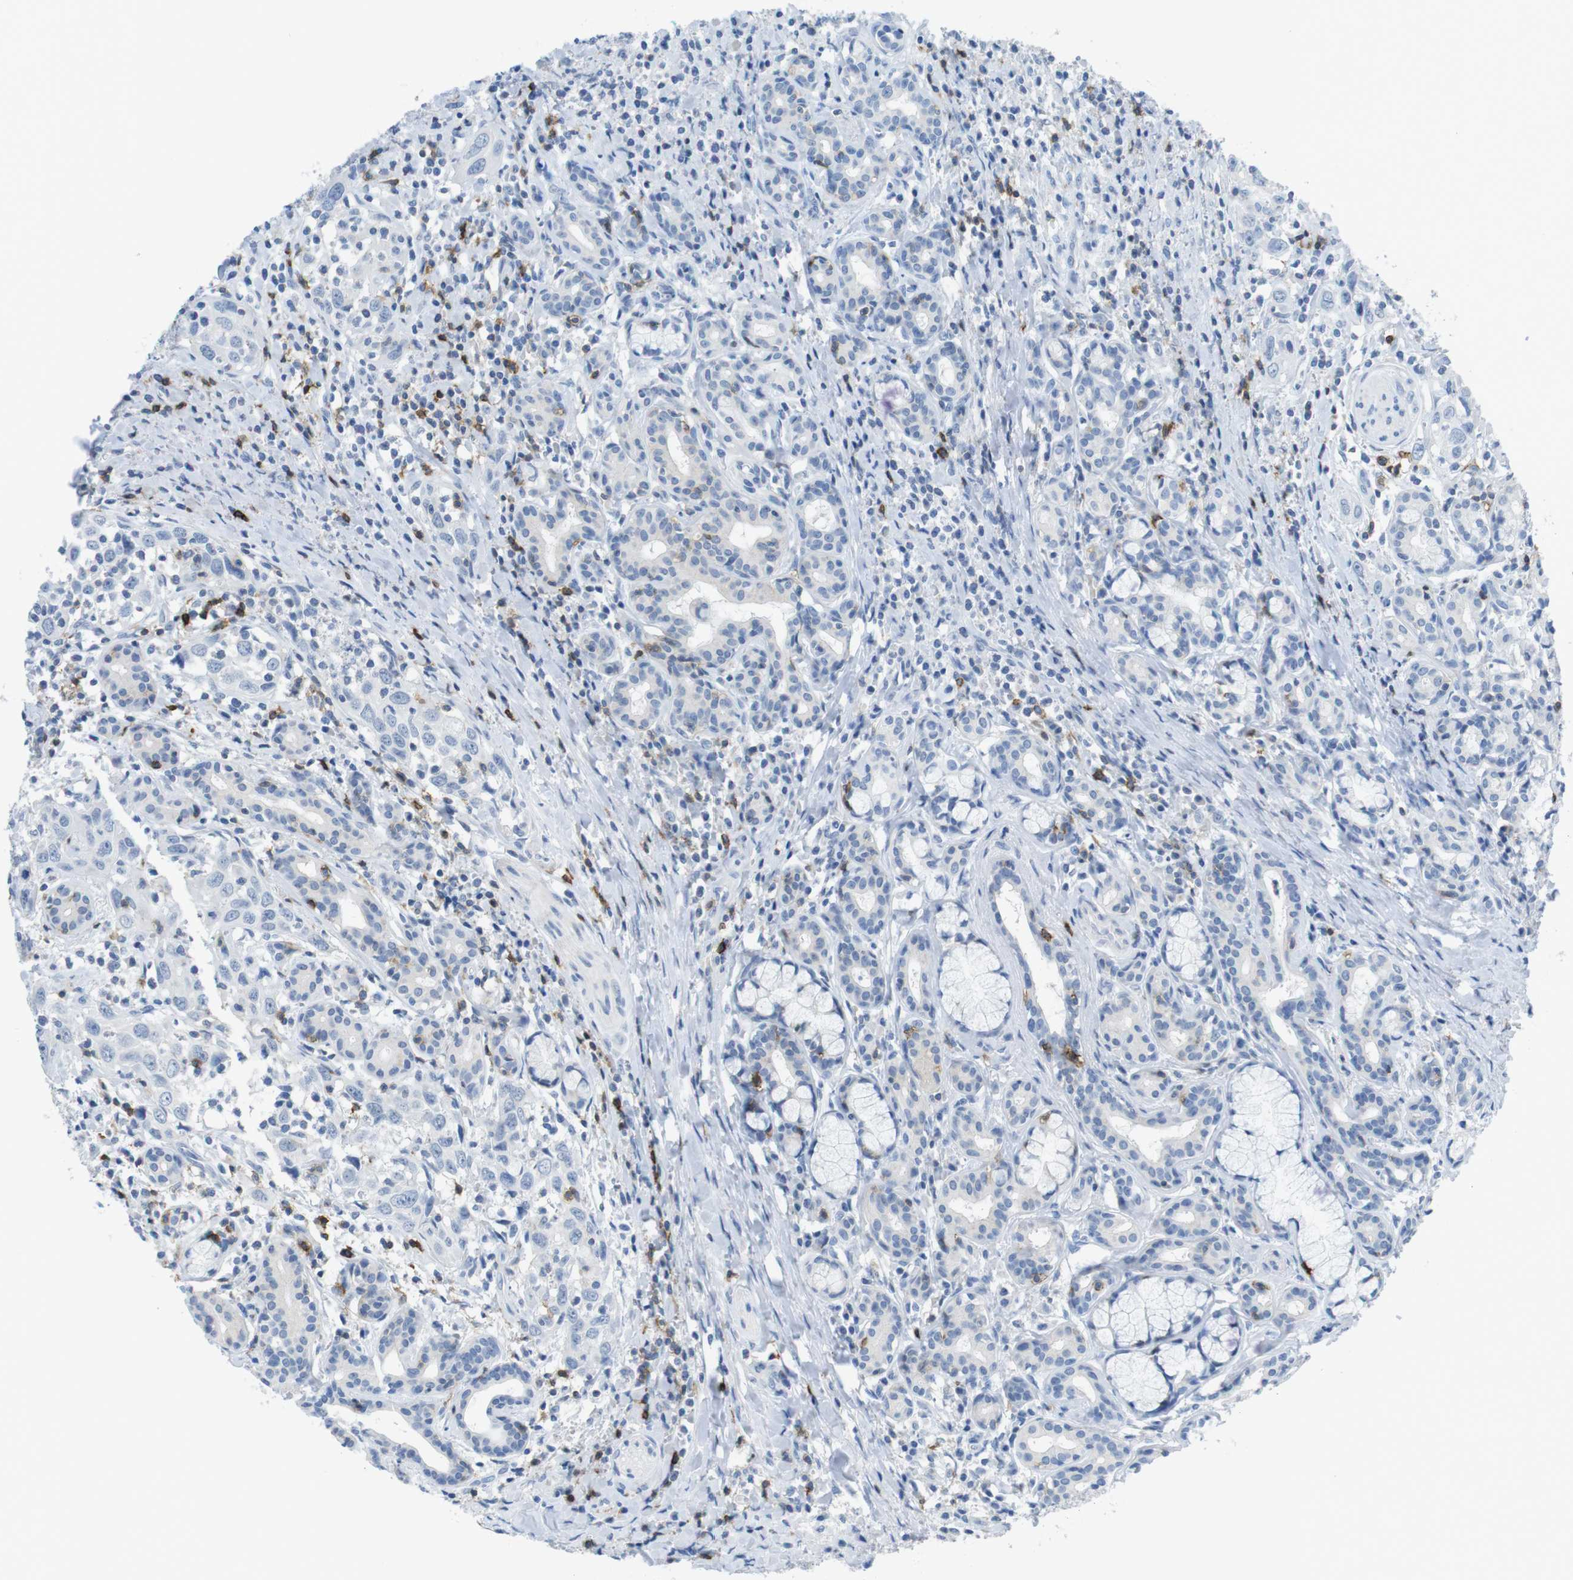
{"staining": {"intensity": "negative", "quantity": "none", "location": "none"}, "tissue": "head and neck cancer", "cell_type": "Tumor cells", "image_type": "cancer", "snomed": [{"axis": "morphology", "description": "Squamous cell carcinoma, NOS"}, {"axis": "topography", "description": "Oral tissue"}, {"axis": "topography", "description": "Head-Neck"}], "caption": "This histopathology image is of head and neck squamous cell carcinoma stained with immunohistochemistry (IHC) to label a protein in brown with the nuclei are counter-stained blue. There is no positivity in tumor cells.", "gene": "CD5", "patient": {"sex": "female", "age": 50}}